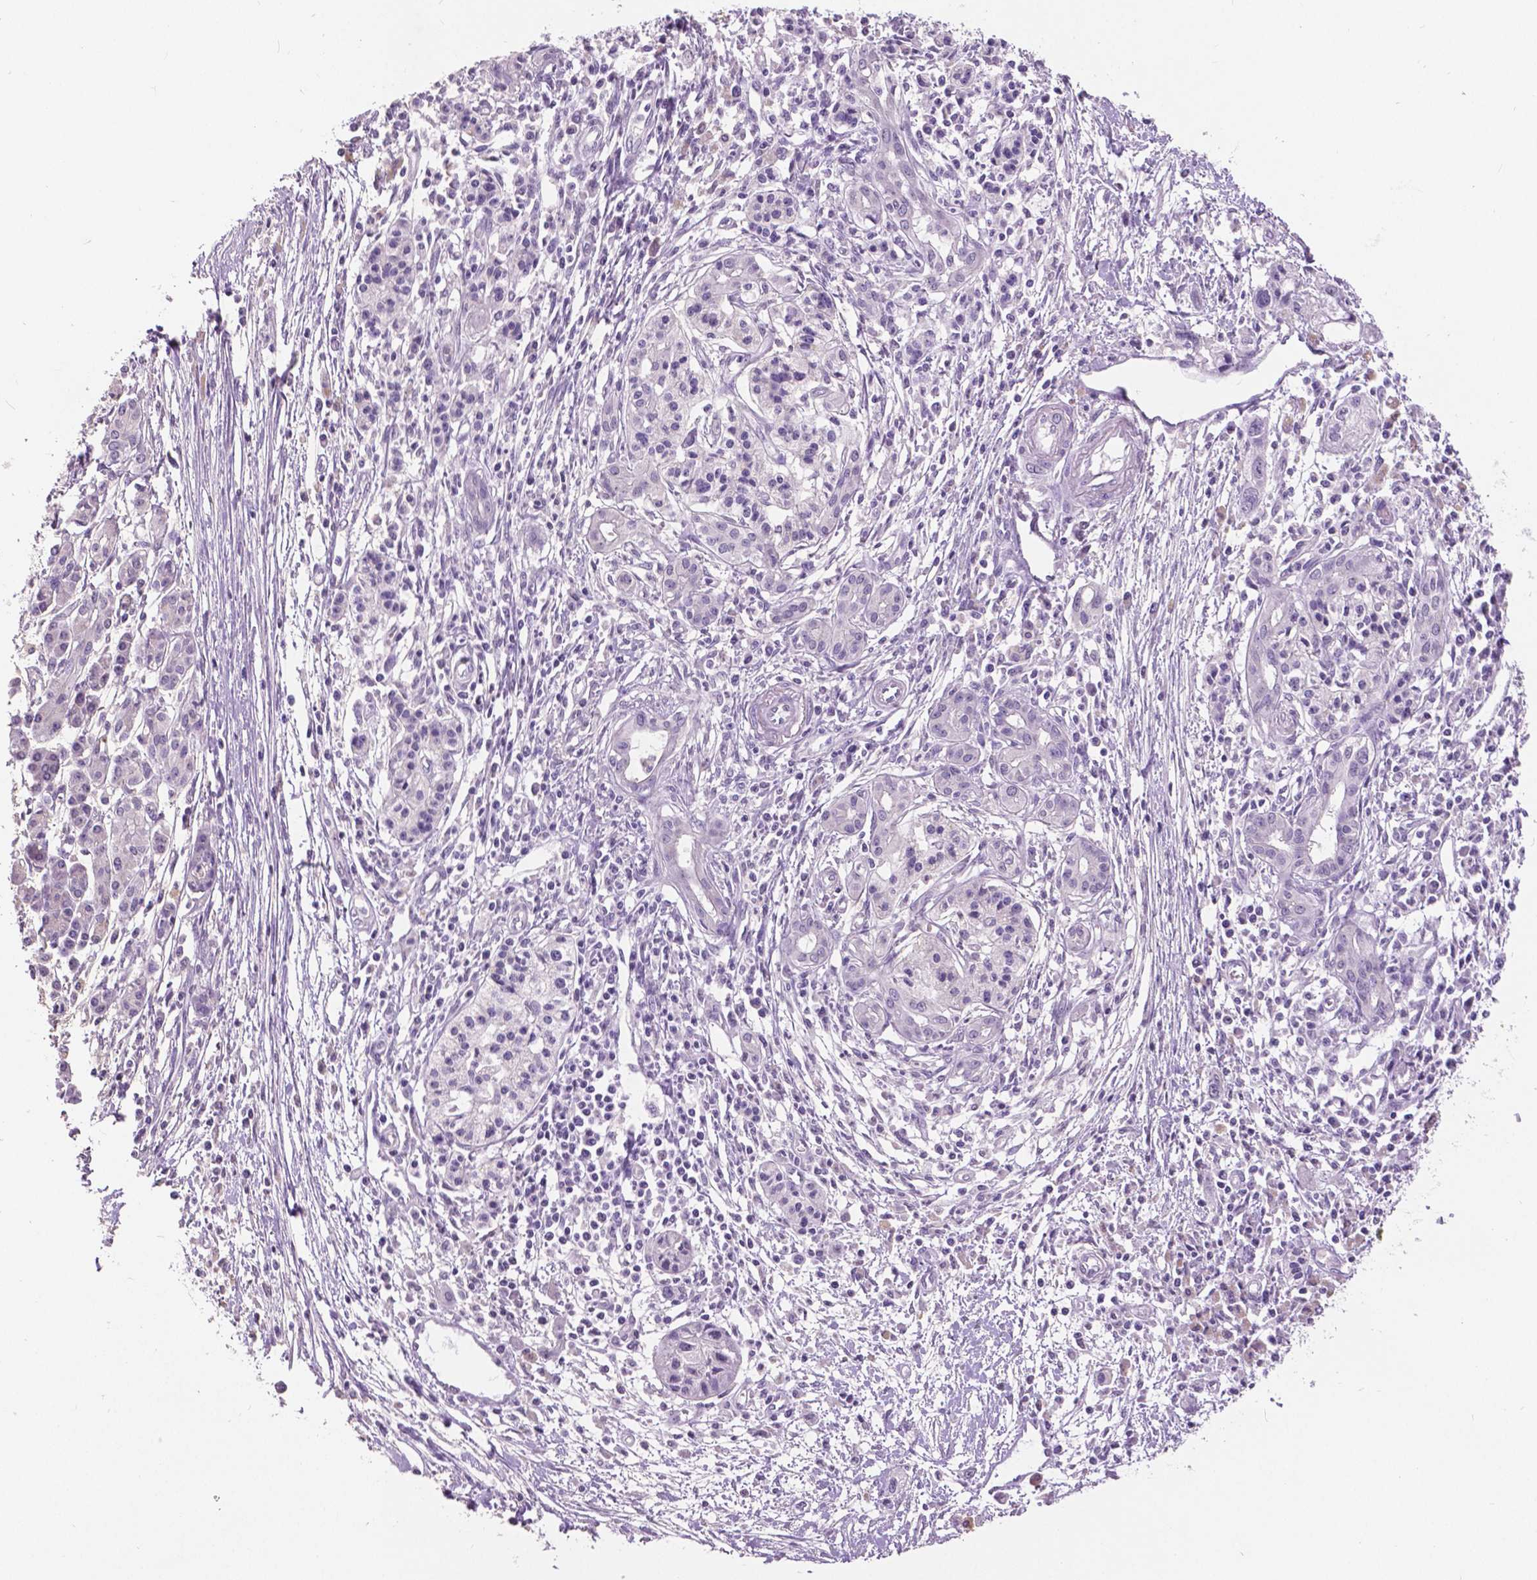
{"staining": {"intensity": "negative", "quantity": "none", "location": "none"}, "tissue": "pancreatic cancer", "cell_type": "Tumor cells", "image_type": "cancer", "snomed": [{"axis": "morphology", "description": "Adenocarcinoma, NOS"}, {"axis": "topography", "description": "Pancreas"}], "caption": "The photomicrograph shows no staining of tumor cells in pancreatic cancer.", "gene": "GRIN2A", "patient": {"sex": "female", "age": 61}}